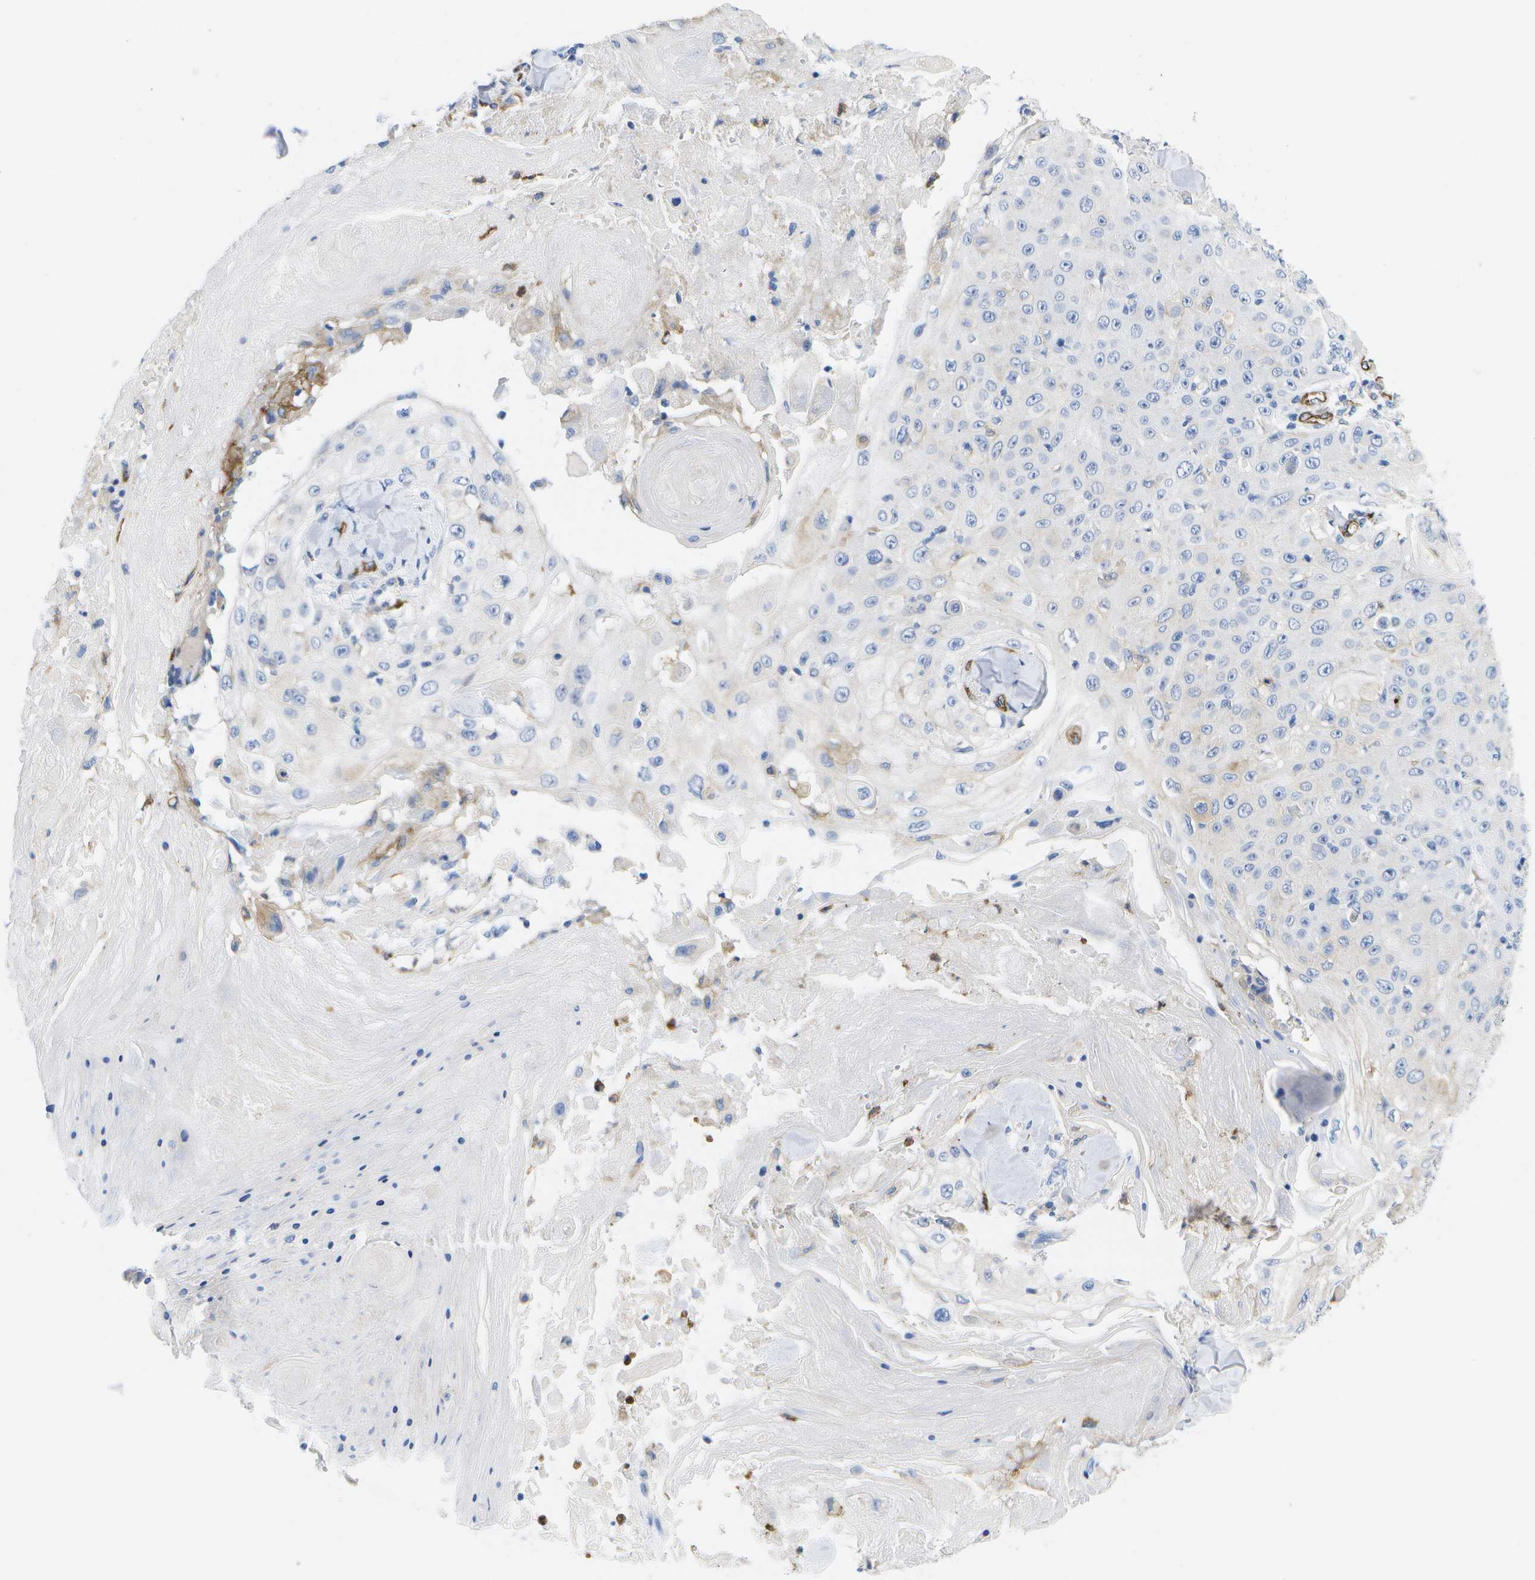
{"staining": {"intensity": "negative", "quantity": "none", "location": "none"}, "tissue": "skin cancer", "cell_type": "Tumor cells", "image_type": "cancer", "snomed": [{"axis": "morphology", "description": "Squamous cell carcinoma, NOS"}, {"axis": "topography", "description": "Skin"}], "caption": "This is a micrograph of immunohistochemistry staining of skin cancer (squamous cell carcinoma), which shows no staining in tumor cells. Brightfield microscopy of IHC stained with DAB (3,3'-diaminobenzidine) (brown) and hematoxylin (blue), captured at high magnification.", "gene": "DYSF", "patient": {"sex": "male", "age": 86}}